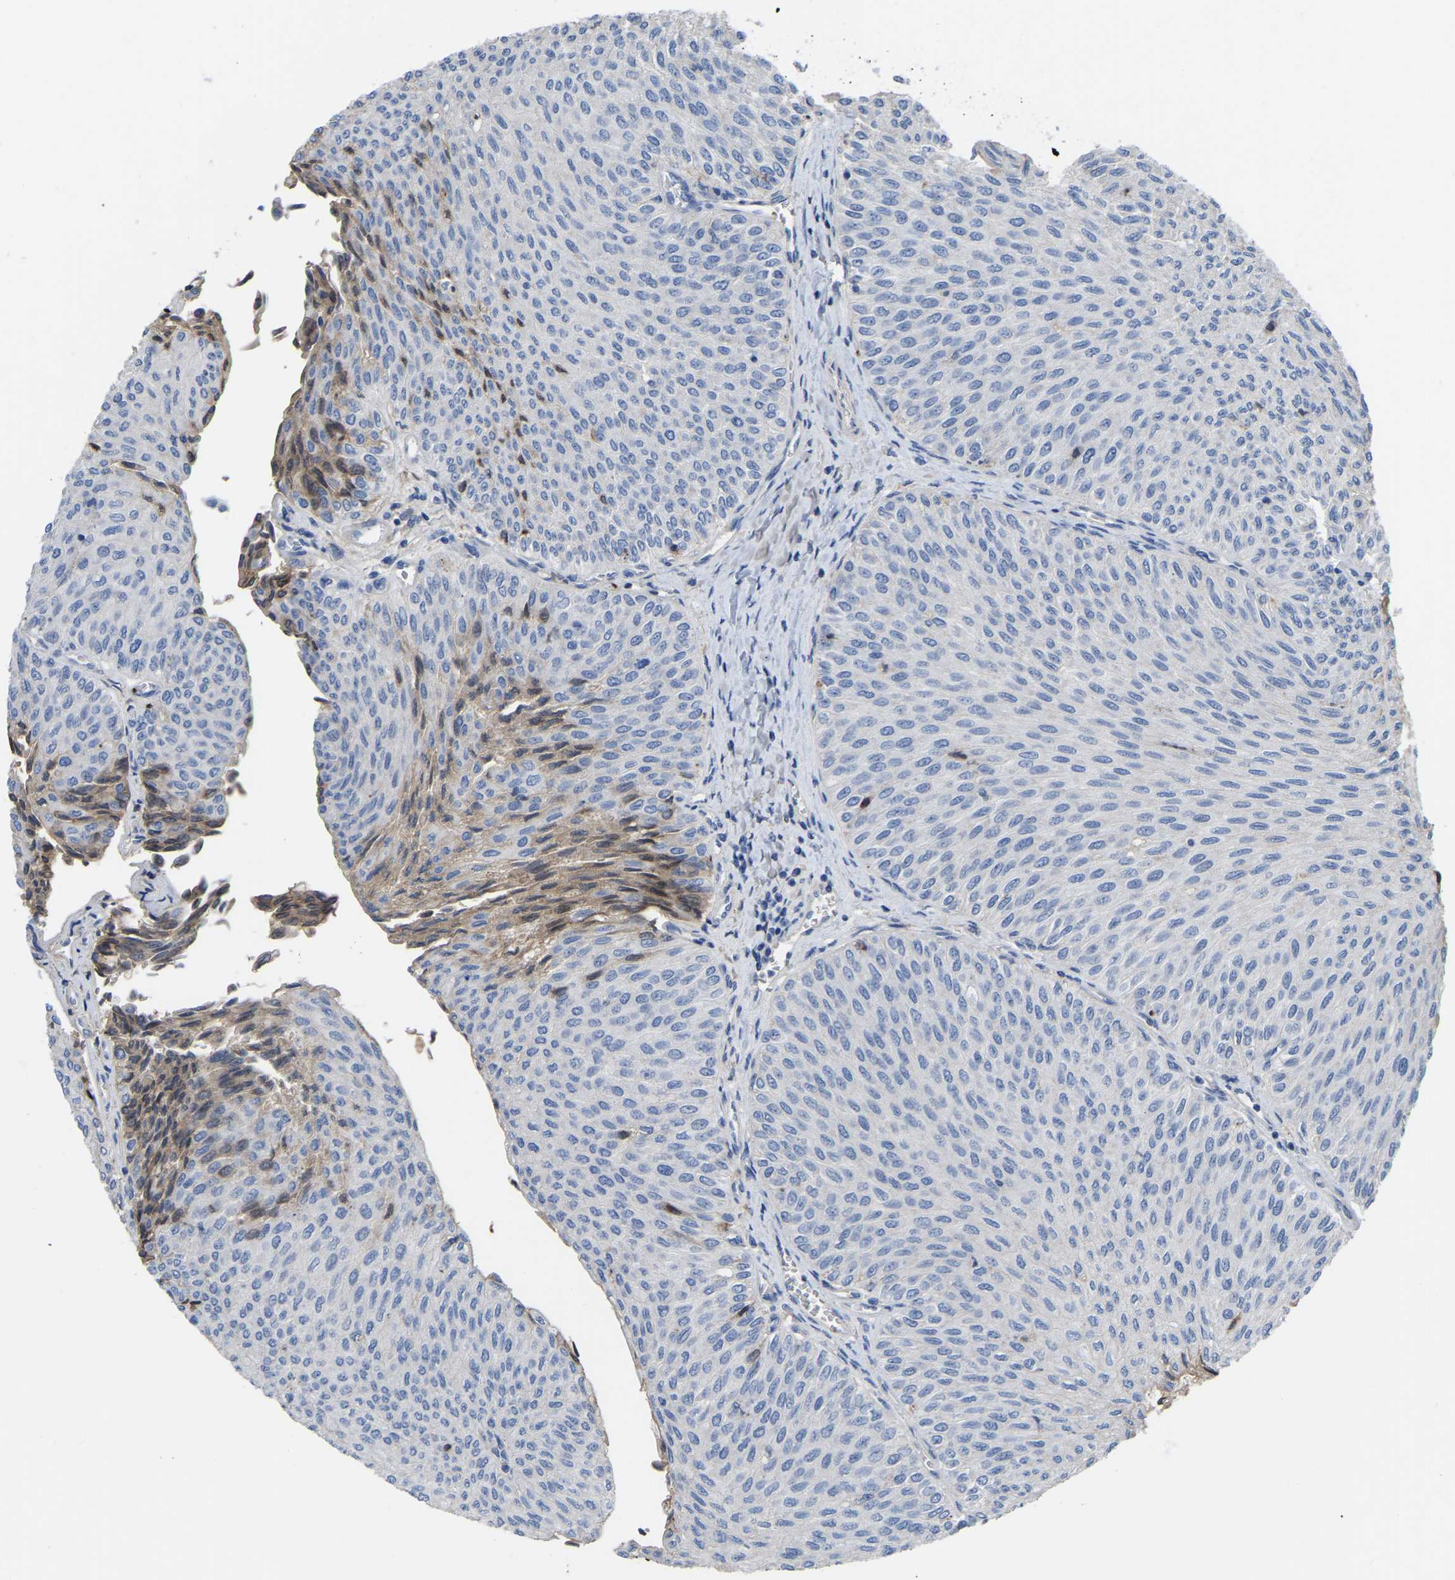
{"staining": {"intensity": "moderate", "quantity": "<25%", "location": "cytoplasmic/membranous"}, "tissue": "urothelial cancer", "cell_type": "Tumor cells", "image_type": "cancer", "snomed": [{"axis": "morphology", "description": "Urothelial carcinoma, Low grade"}, {"axis": "topography", "description": "Urinary bladder"}], "caption": "Approximately <25% of tumor cells in human urothelial cancer show moderate cytoplasmic/membranous protein staining as visualized by brown immunohistochemical staining.", "gene": "ZNF449", "patient": {"sex": "male", "age": 78}}